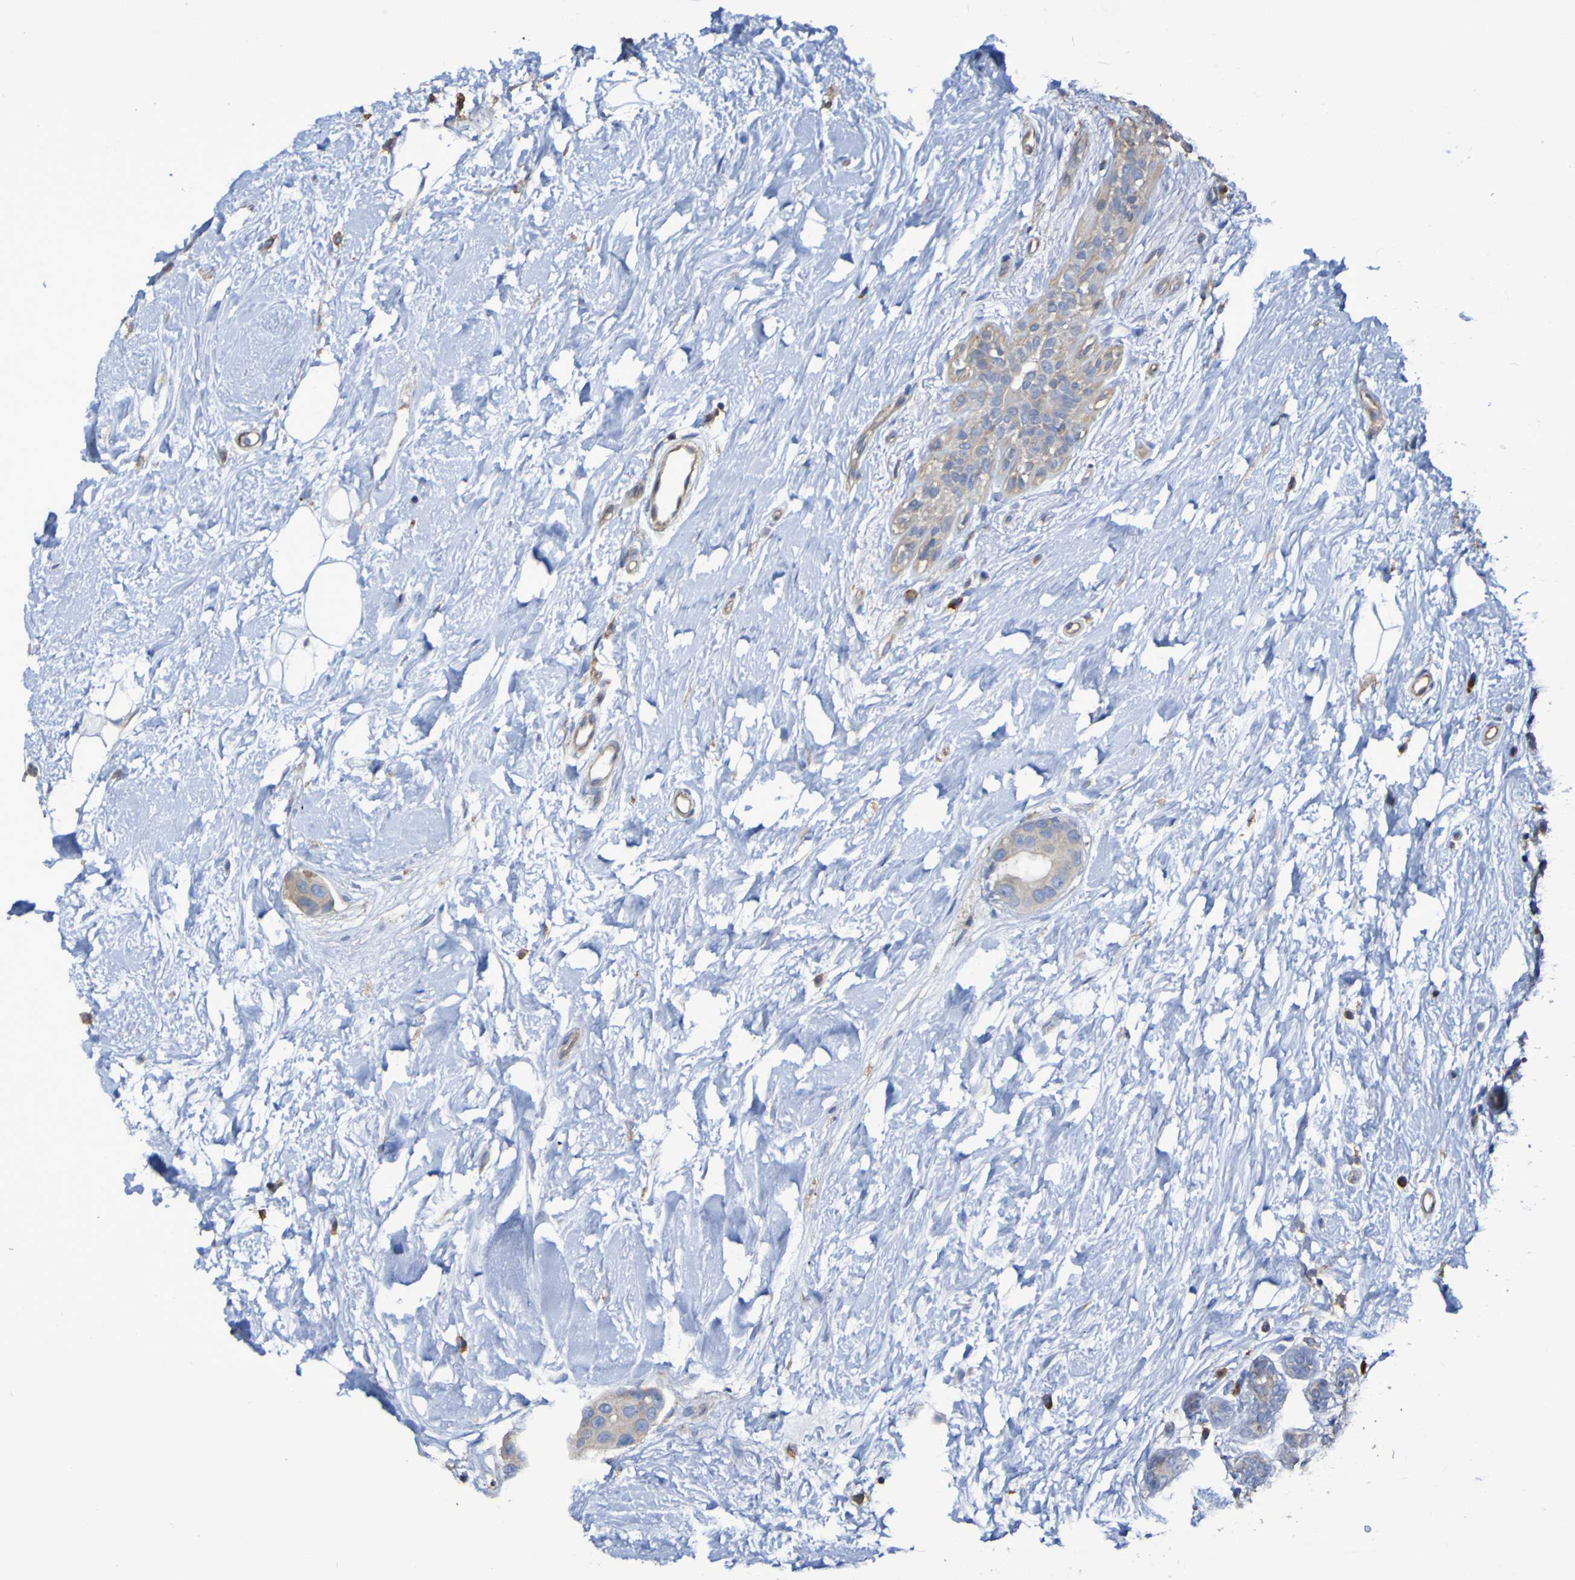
{"staining": {"intensity": "weak", "quantity": ">75%", "location": "cytoplasmic/membranous"}, "tissue": "breast cancer", "cell_type": "Tumor cells", "image_type": "cancer", "snomed": [{"axis": "morphology", "description": "Normal tissue, NOS"}, {"axis": "morphology", "description": "Duct carcinoma"}, {"axis": "topography", "description": "Breast"}], "caption": "An immunohistochemistry (IHC) histopathology image of tumor tissue is shown. Protein staining in brown shows weak cytoplasmic/membranous positivity in breast invasive ductal carcinoma within tumor cells. Using DAB (brown) and hematoxylin (blue) stains, captured at high magnification using brightfield microscopy.", "gene": "SYNJ1", "patient": {"sex": "female", "age": 39}}